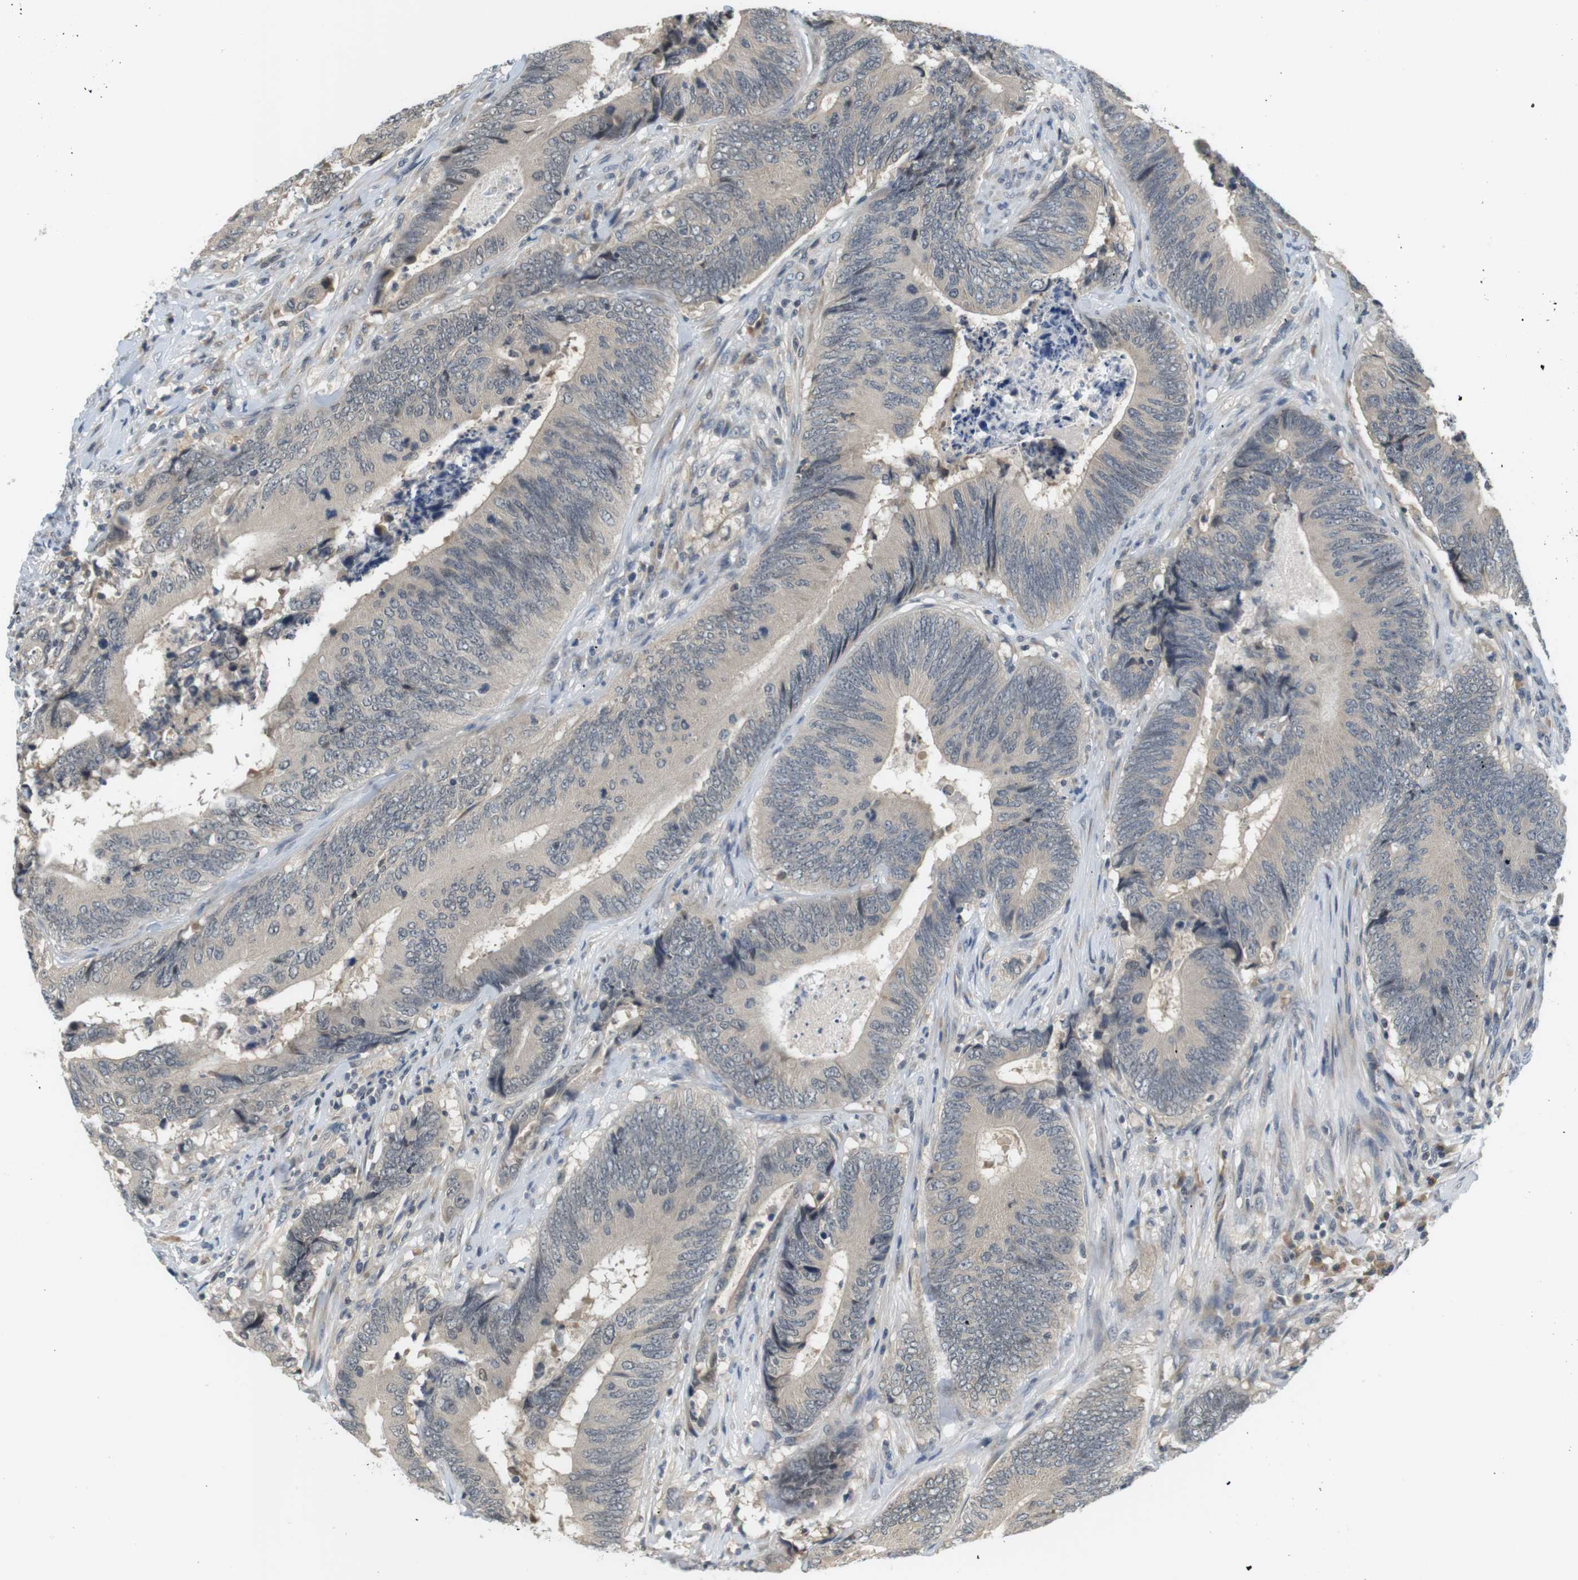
{"staining": {"intensity": "negative", "quantity": "none", "location": "none"}, "tissue": "colorectal cancer", "cell_type": "Tumor cells", "image_type": "cancer", "snomed": [{"axis": "morphology", "description": "Normal tissue, NOS"}, {"axis": "morphology", "description": "Adenocarcinoma, NOS"}, {"axis": "topography", "description": "Colon"}], "caption": "Immunohistochemistry (IHC) of human colorectal cancer exhibits no staining in tumor cells.", "gene": "WNT7A", "patient": {"sex": "male", "age": 56}}